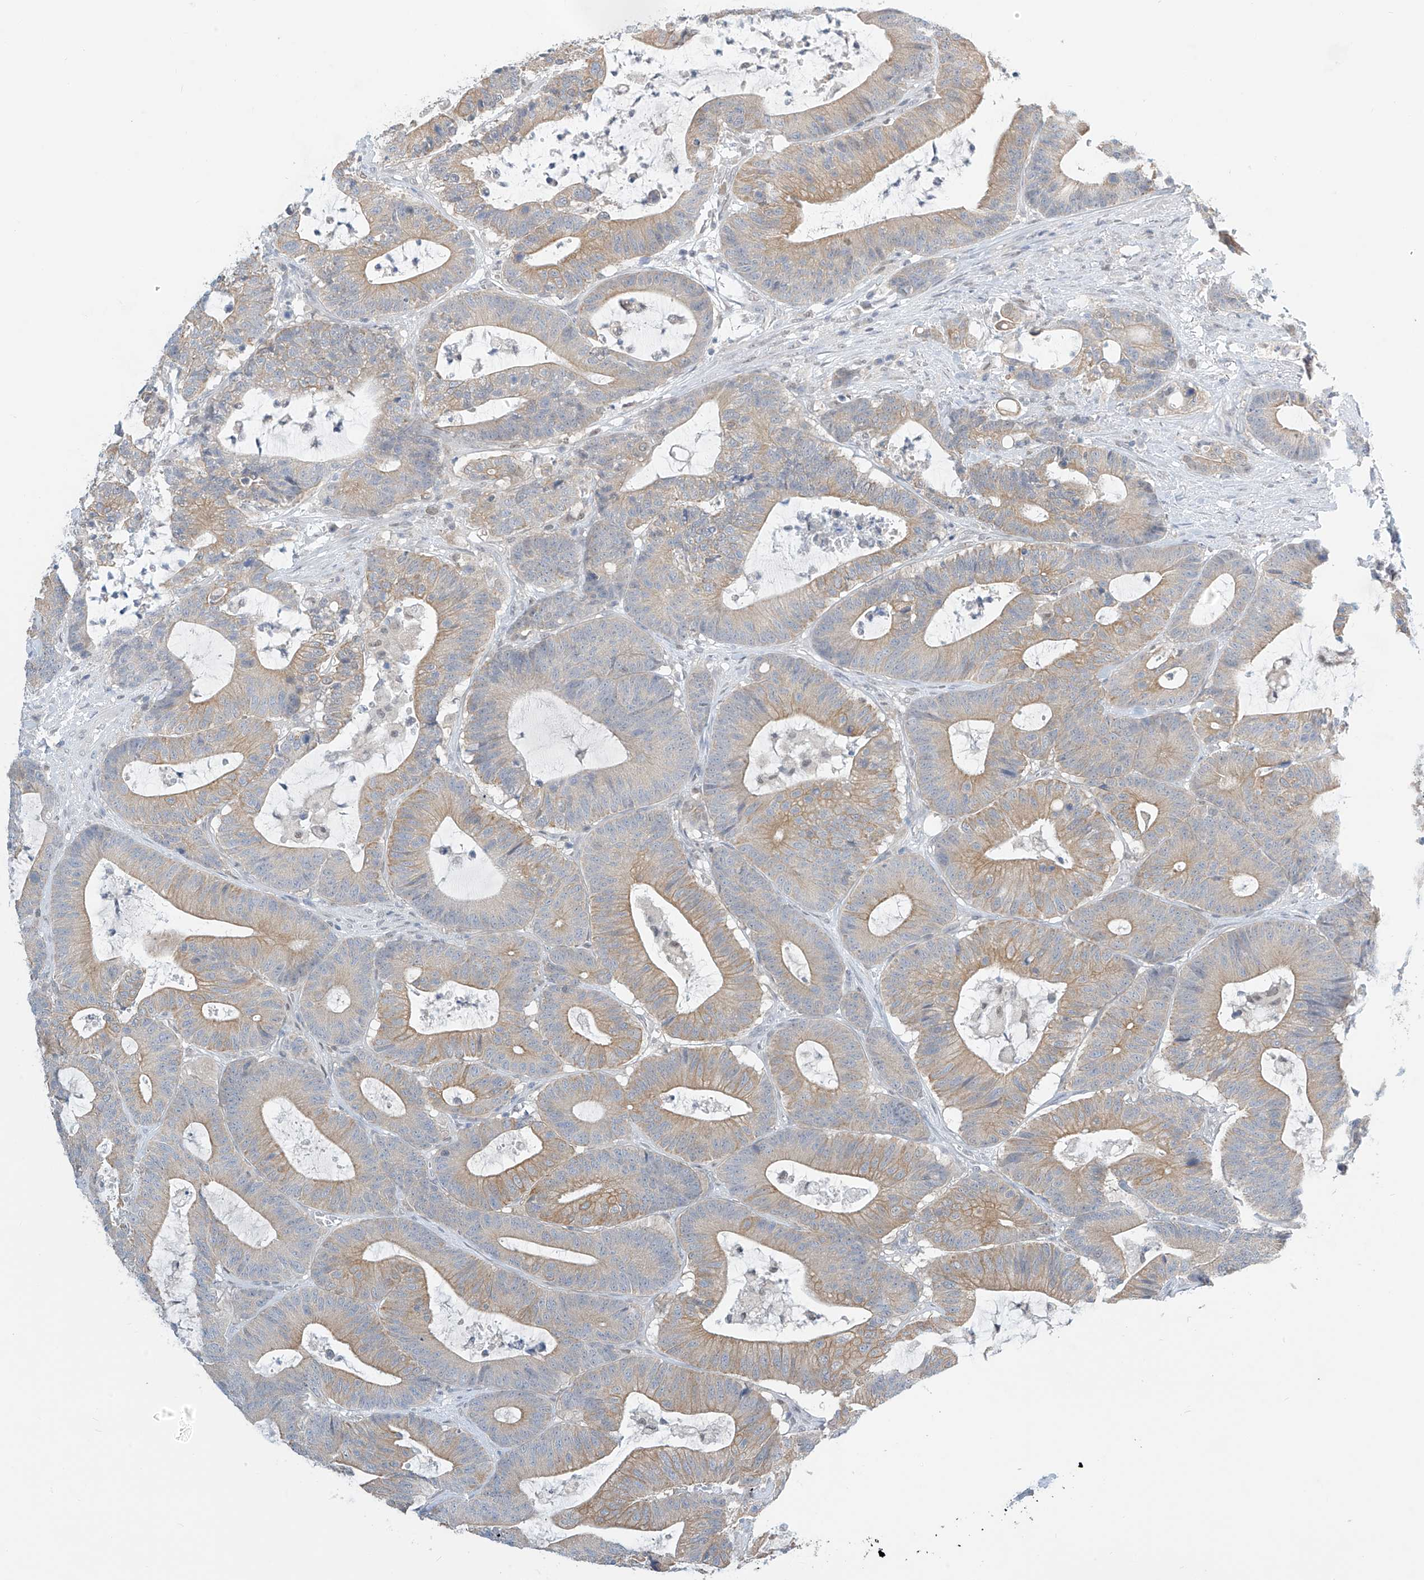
{"staining": {"intensity": "moderate", "quantity": "25%-75%", "location": "cytoplasmic/membranous"}, "tissue": "colorectal cancer", "cell_type": "Tumor cells", "image_type": "cancer", "snomed": [{"axis": "morphology", "description": "Adenocarcinoma, NOS"}, {"axis": "topography", "description": "Colon"}], "caption": "A high-resolution histopathology image shows IHC staining of colorectal cancer (adenocarcinoma), which shows moderate cytoplasmic/membranous positivity in about 25%-75% of tumor cells.", "gene": "APLF", "patient": {"sex": "female", "age": 84}}